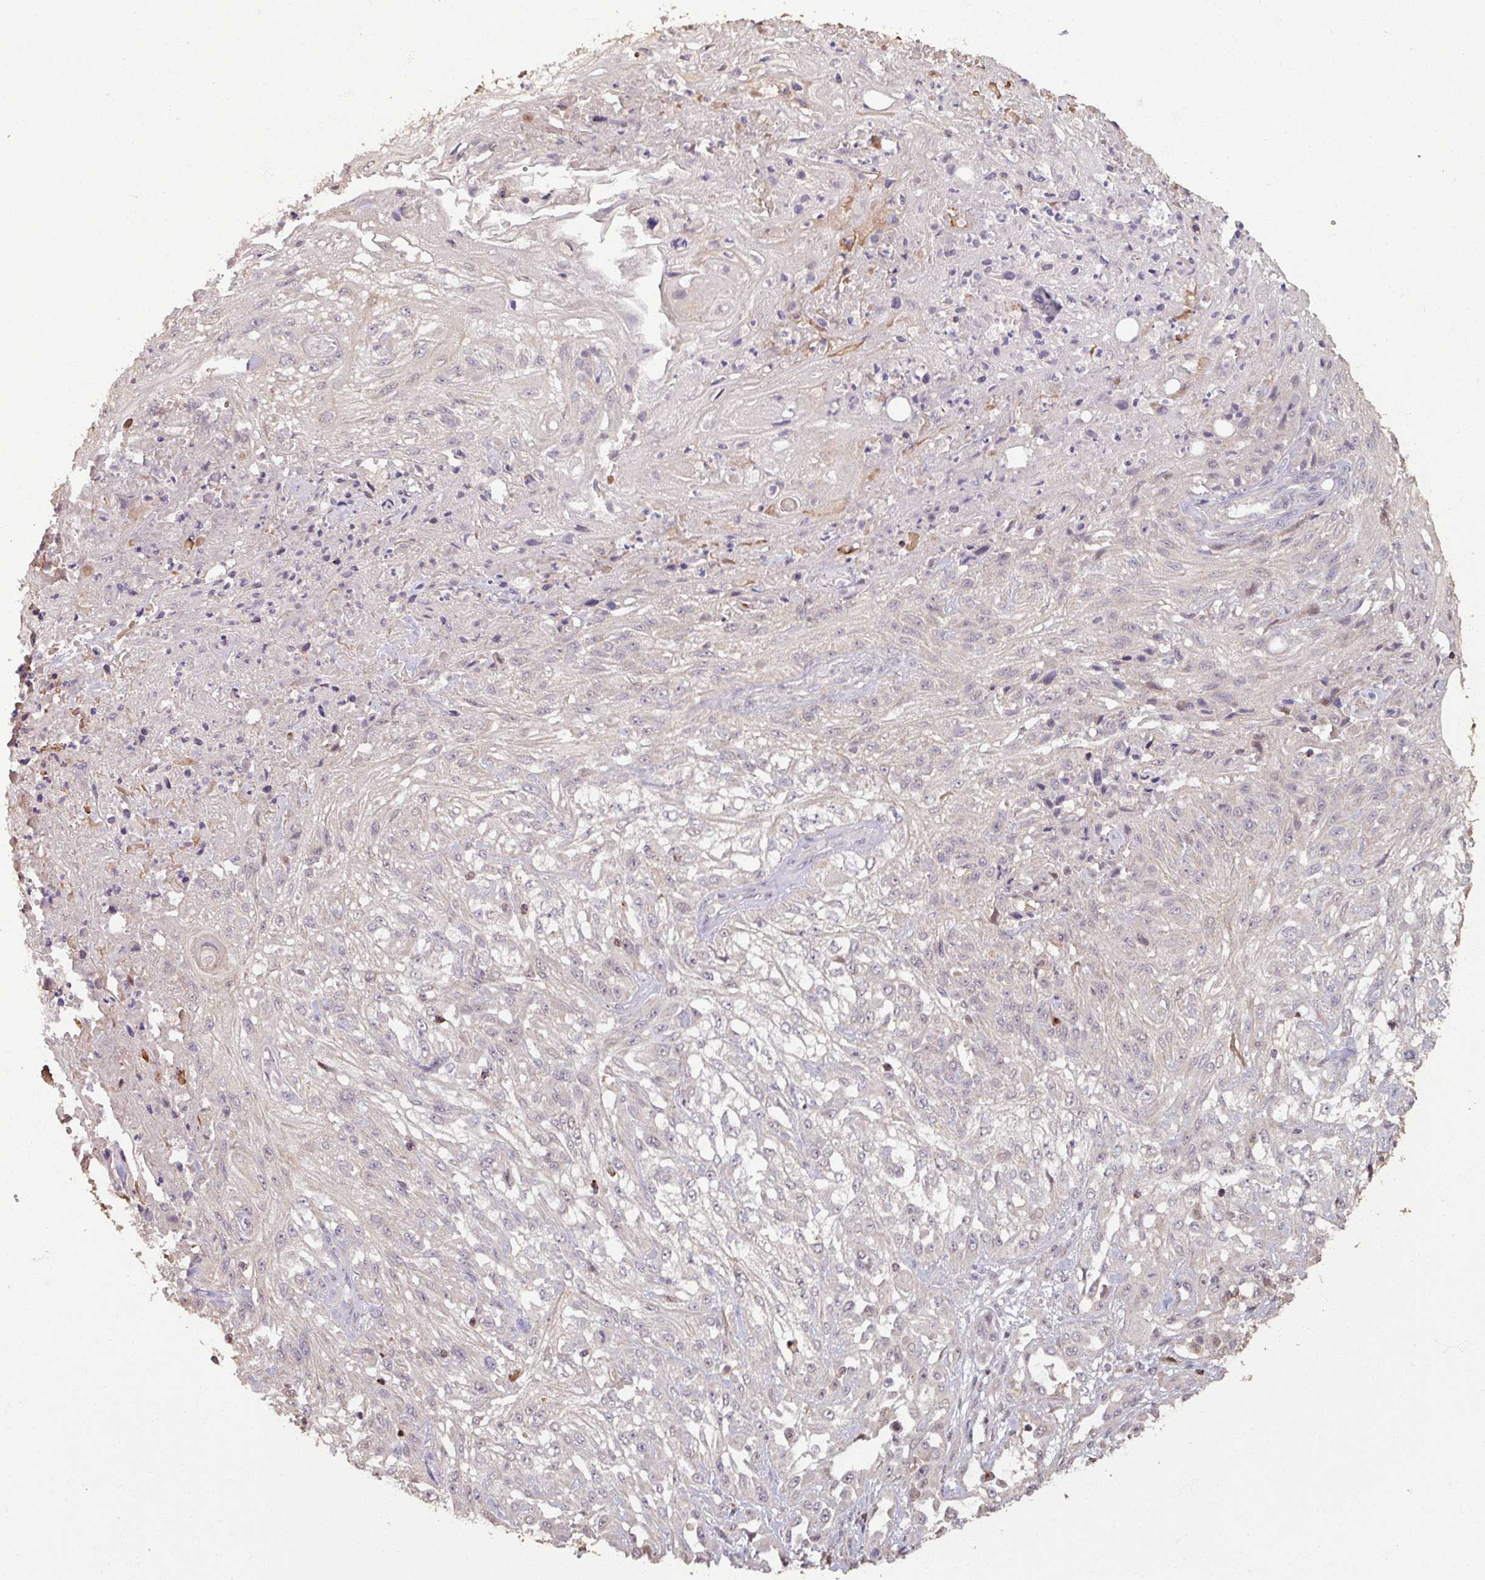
{"staining": {"intensity": "negative", "quantity": "none", "location": "none"}, "tissue": "skin cancer", "cell_type": "Tumor cells", "image_type": "cancer", "snomed": [{"axis": "morphology", "description": "Squamous cell carcinoma, NOS"}, {"axis": "morphology", "description": "Squamous cell carcinoma, metastatic, NOS"}, {"axis": "topography", "description": "Skin"}, {"axis": "topography", "description": "Lymph node"}], "caption": "There is no significant positivity in tumor cells of skin cancer. Nuclei are stained in blue.", "gene": "OR6B1", "patient": {"sex": "male", "age": 75}}